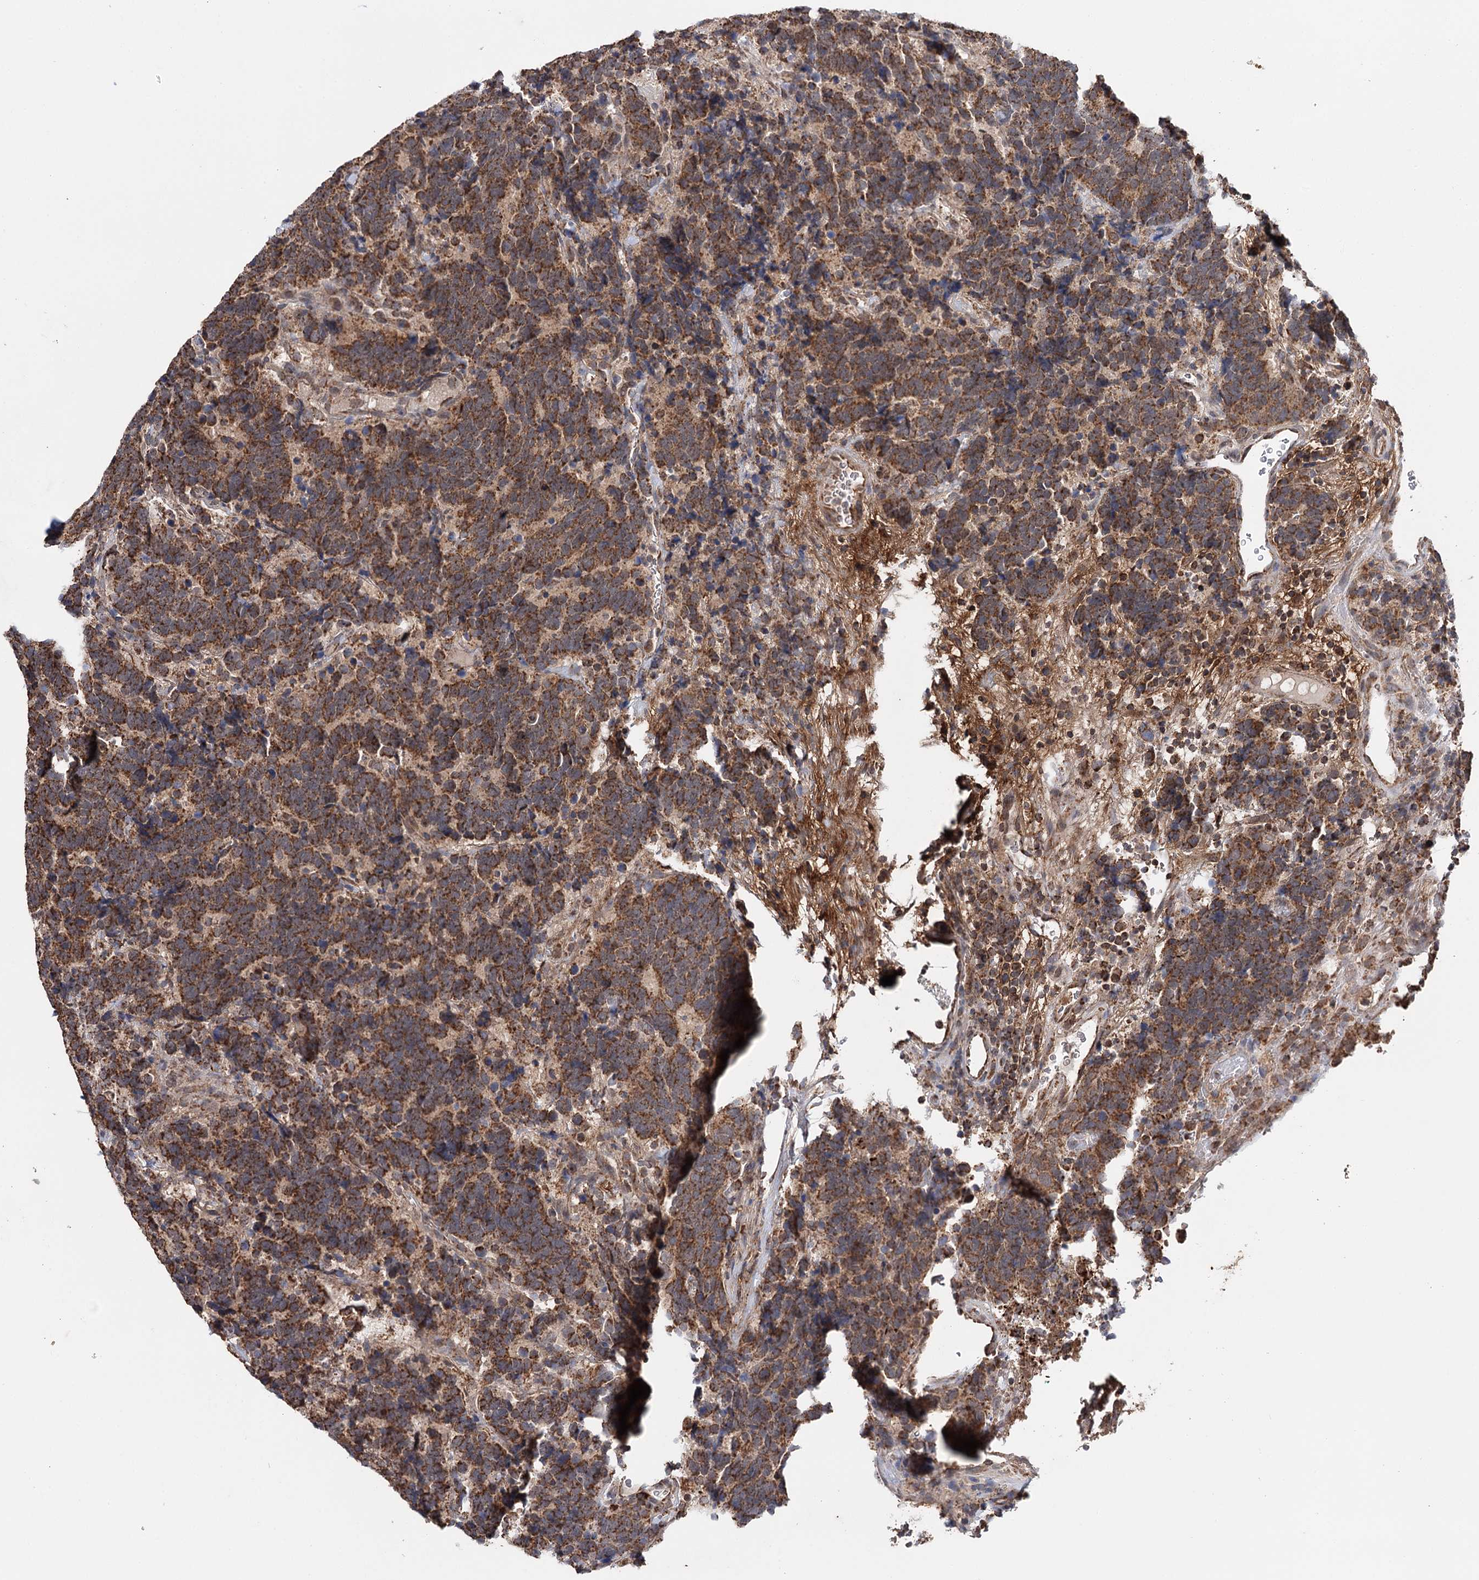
{"staining": {"intensity": "strong", "quantity": ">75%", "location": "cytoplasmic/membranous"}, "tissue": "carcinoid", "cell_type": "Tumor cells", "image_type": "cancer", "snomed": [{"axis": "morphology", "description": "Carcinoma, NOS"}, {"axis": "morphology", "description": "Carcinoid, malignant, NOS"}, {"axis": "topography", "description": "Urinary bladder"}], "caption": "High-power microscopy captured an immunohistochemistry (IHC) image of malignant carcinoid, revealing strong cytoplasmic/membranous positivity in about >75% of tumor cells.", "gene": "PIK3CB", "patient": {"sex": "male", "age": 57}}